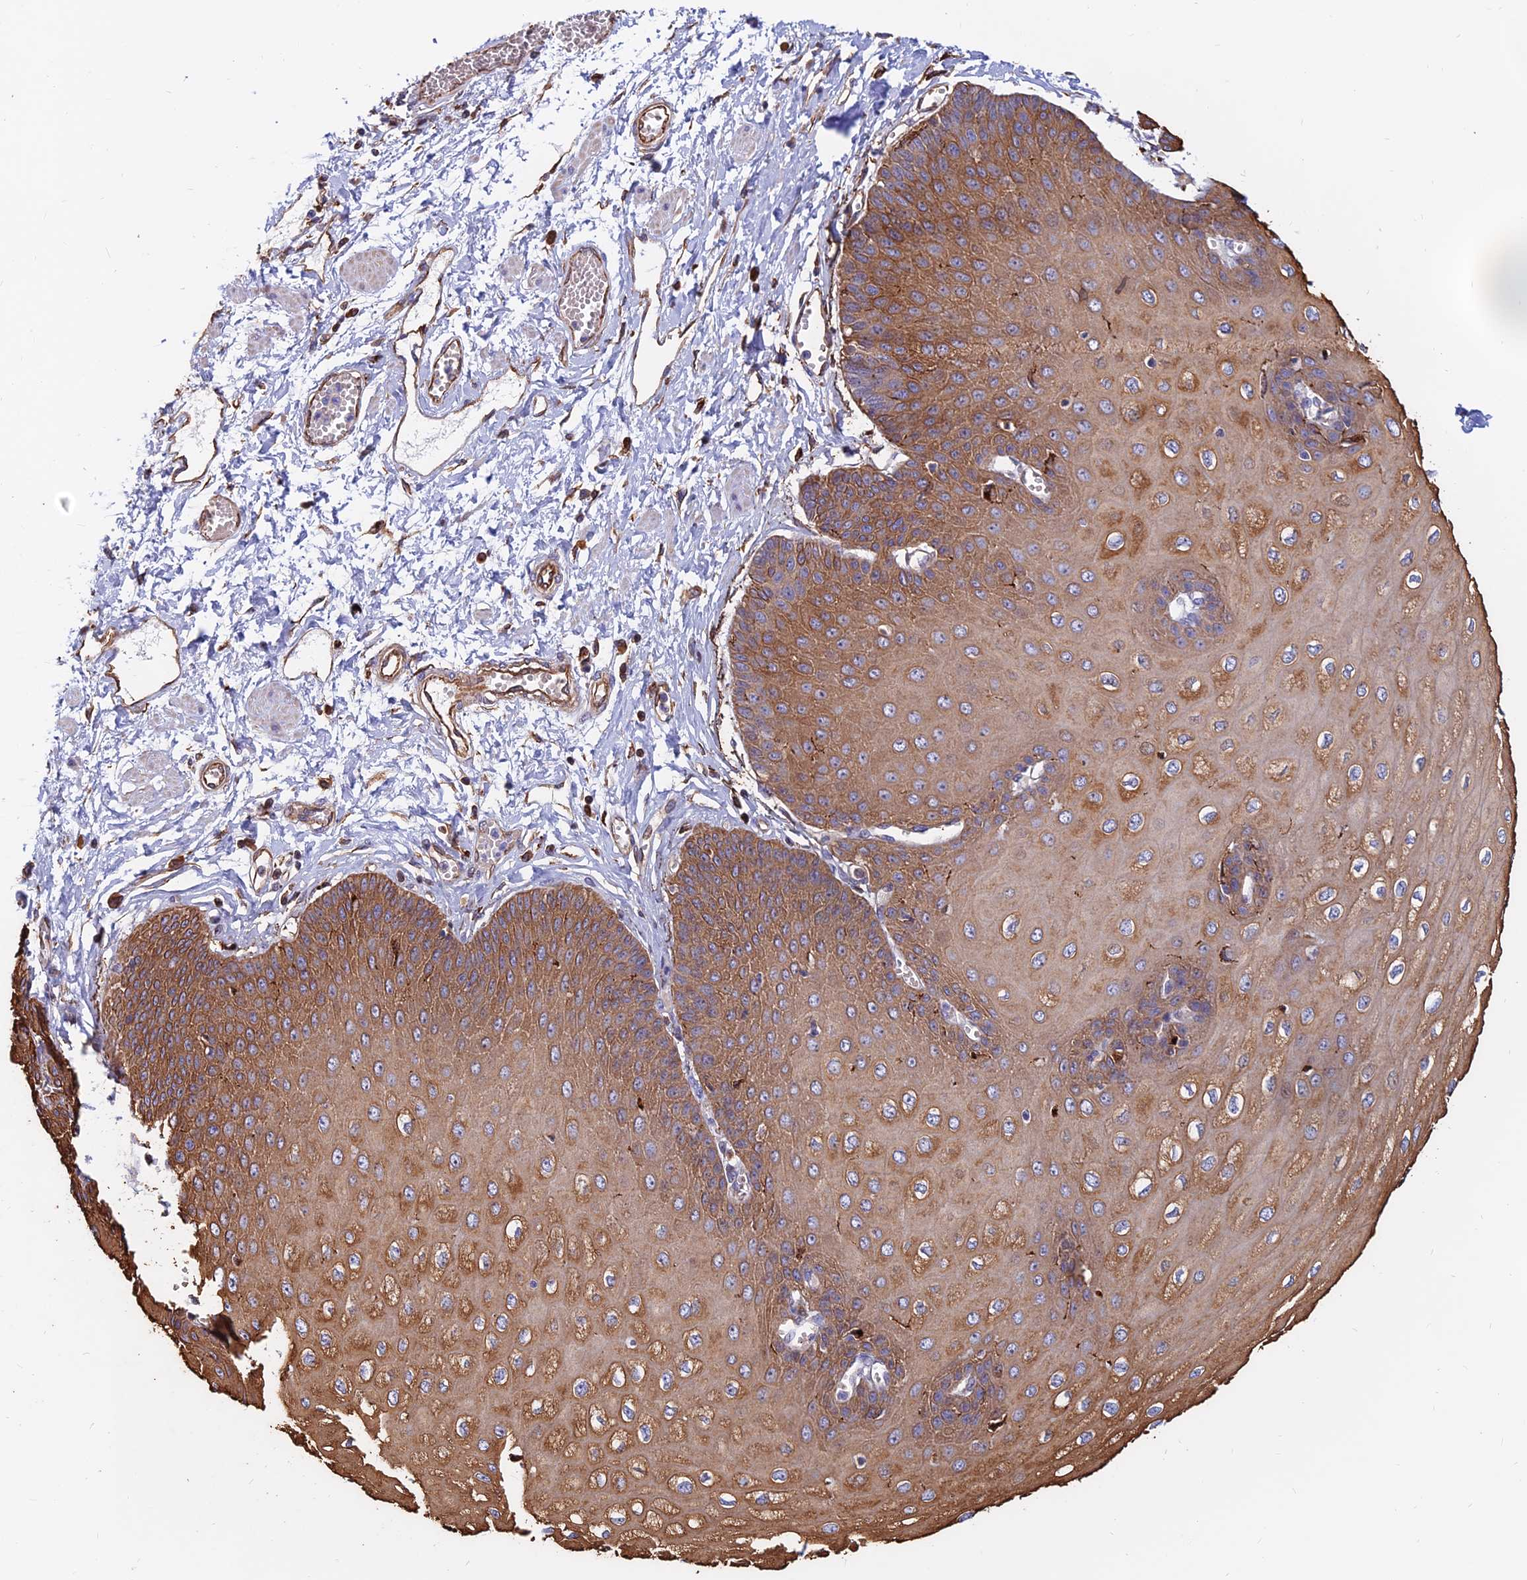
{"staining": {"intensity": "moderate", "quantity": ">75%", "location": "cytoplasmic/membranous"}, "tissue": "esophagus", "cell_type": "Squamous epithelial cells", "image_type": "normal", "snomed": [{"axis": "morphology", "description": "Normal tissue, NOS"}, {"axis": "topography", "description": "Esophagus"}], "caption": "A brown stain highlights moderate cytoplasmic/membranous expression of a protein in squamous epithelial cells of unremarkable esophagus. (IHC, brightfield microscopy, high magnification).", "gene": "CDK18", "patient": {"sex": "male", "age": 60}}